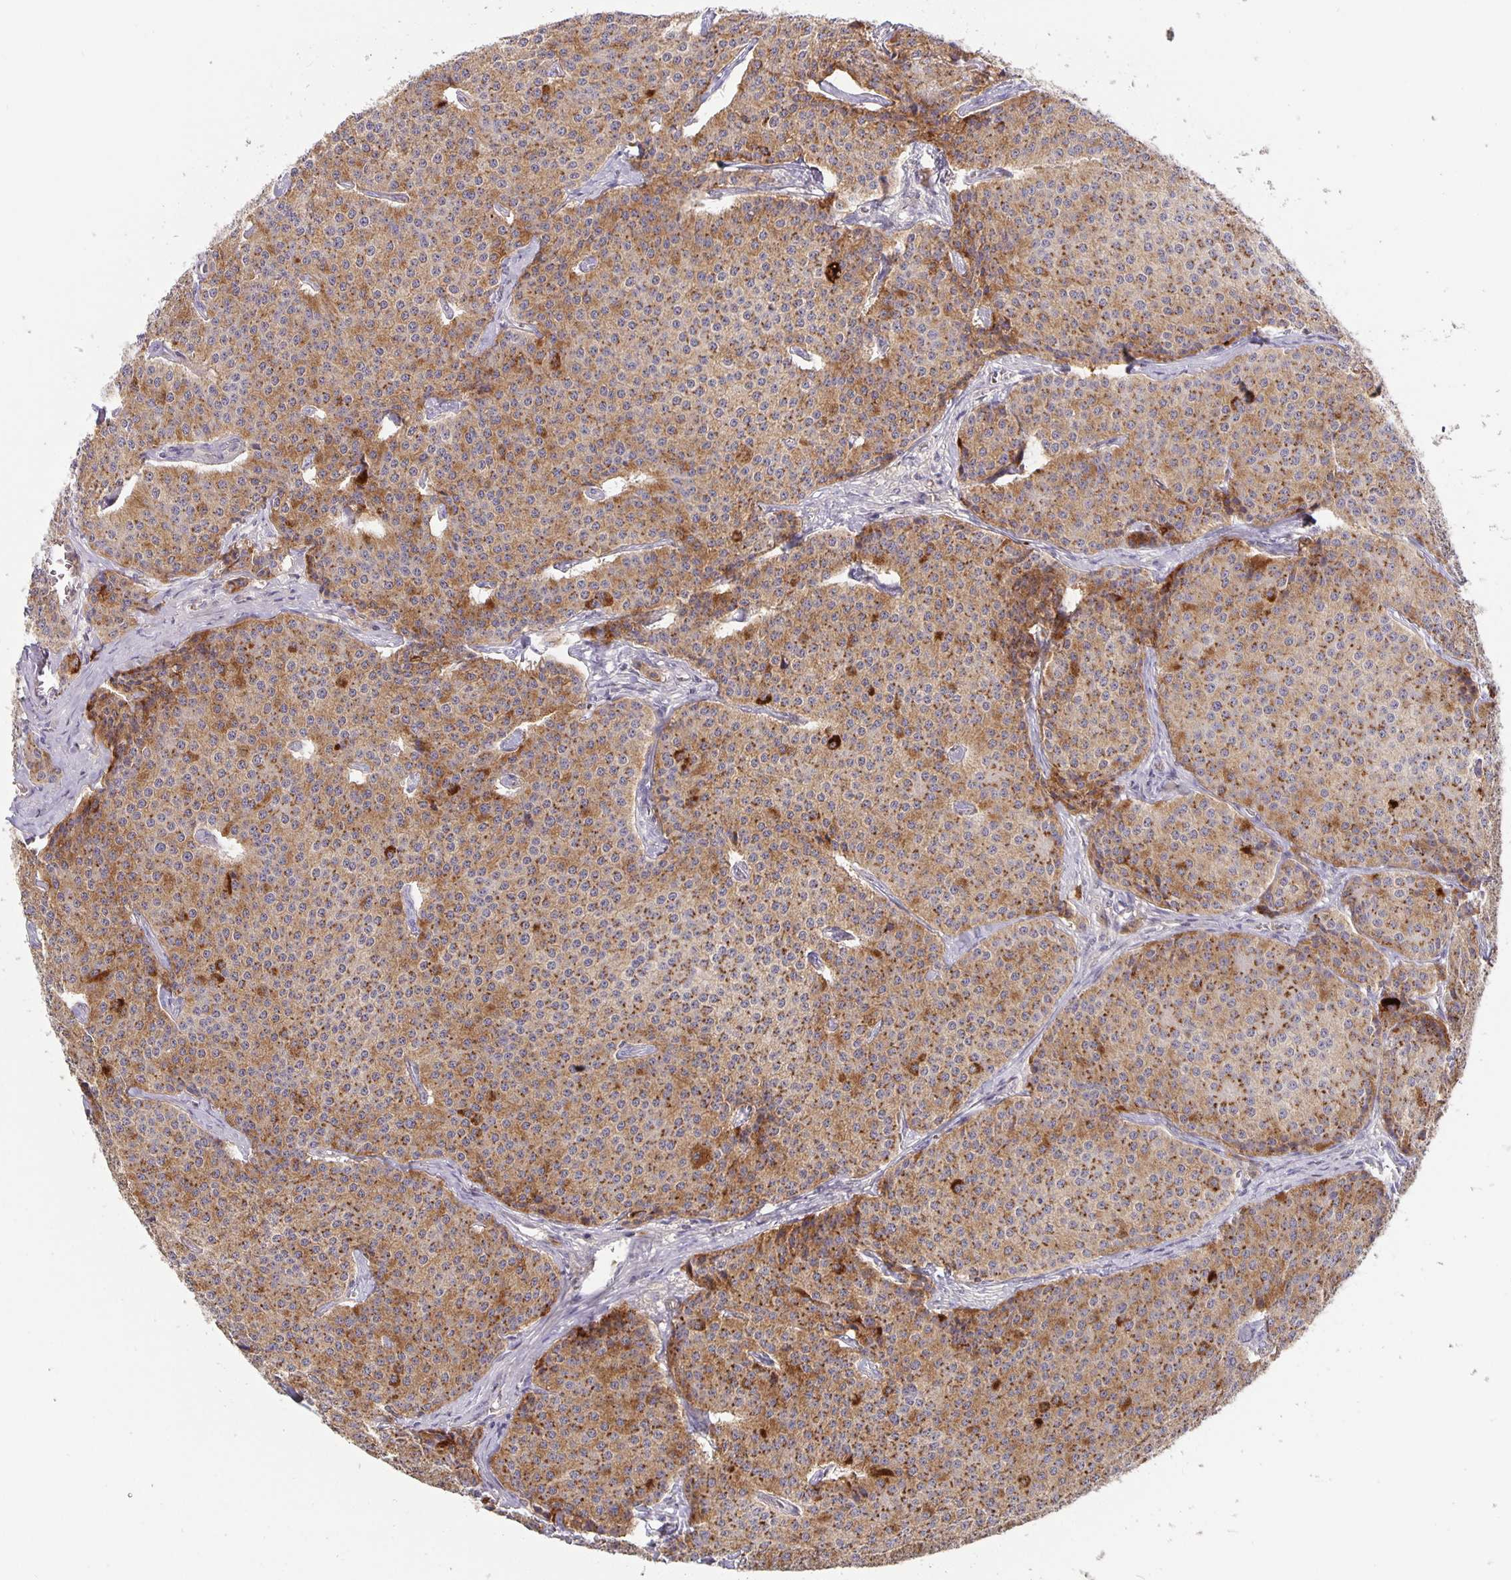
{"staining": {"intensity": "moderate", "quantity": ">75%", "location": "cytoplasmic/membranous"}, "tissue": "carcinoid", "cell_type": "Tumor cells", "image_type": "cancer", "snomed": [{"axis": "morphology", "description": "Carcinoid, malignant, NOS"}, {"axis": "topography", "description": "Small intestine"}], "caption": "Malignant carcinoid tissue demonstrates moderate cytoplasmic/membranous expression in about >75% of tumor cells, visualized by immunohistochemistry. The staining was performed using DAB, with brown indicating positive protein expression. Nuclei are stained blue with hematoxylin.", "gene": "GDF15", "patient": {"sex": "female", "age": 64}}